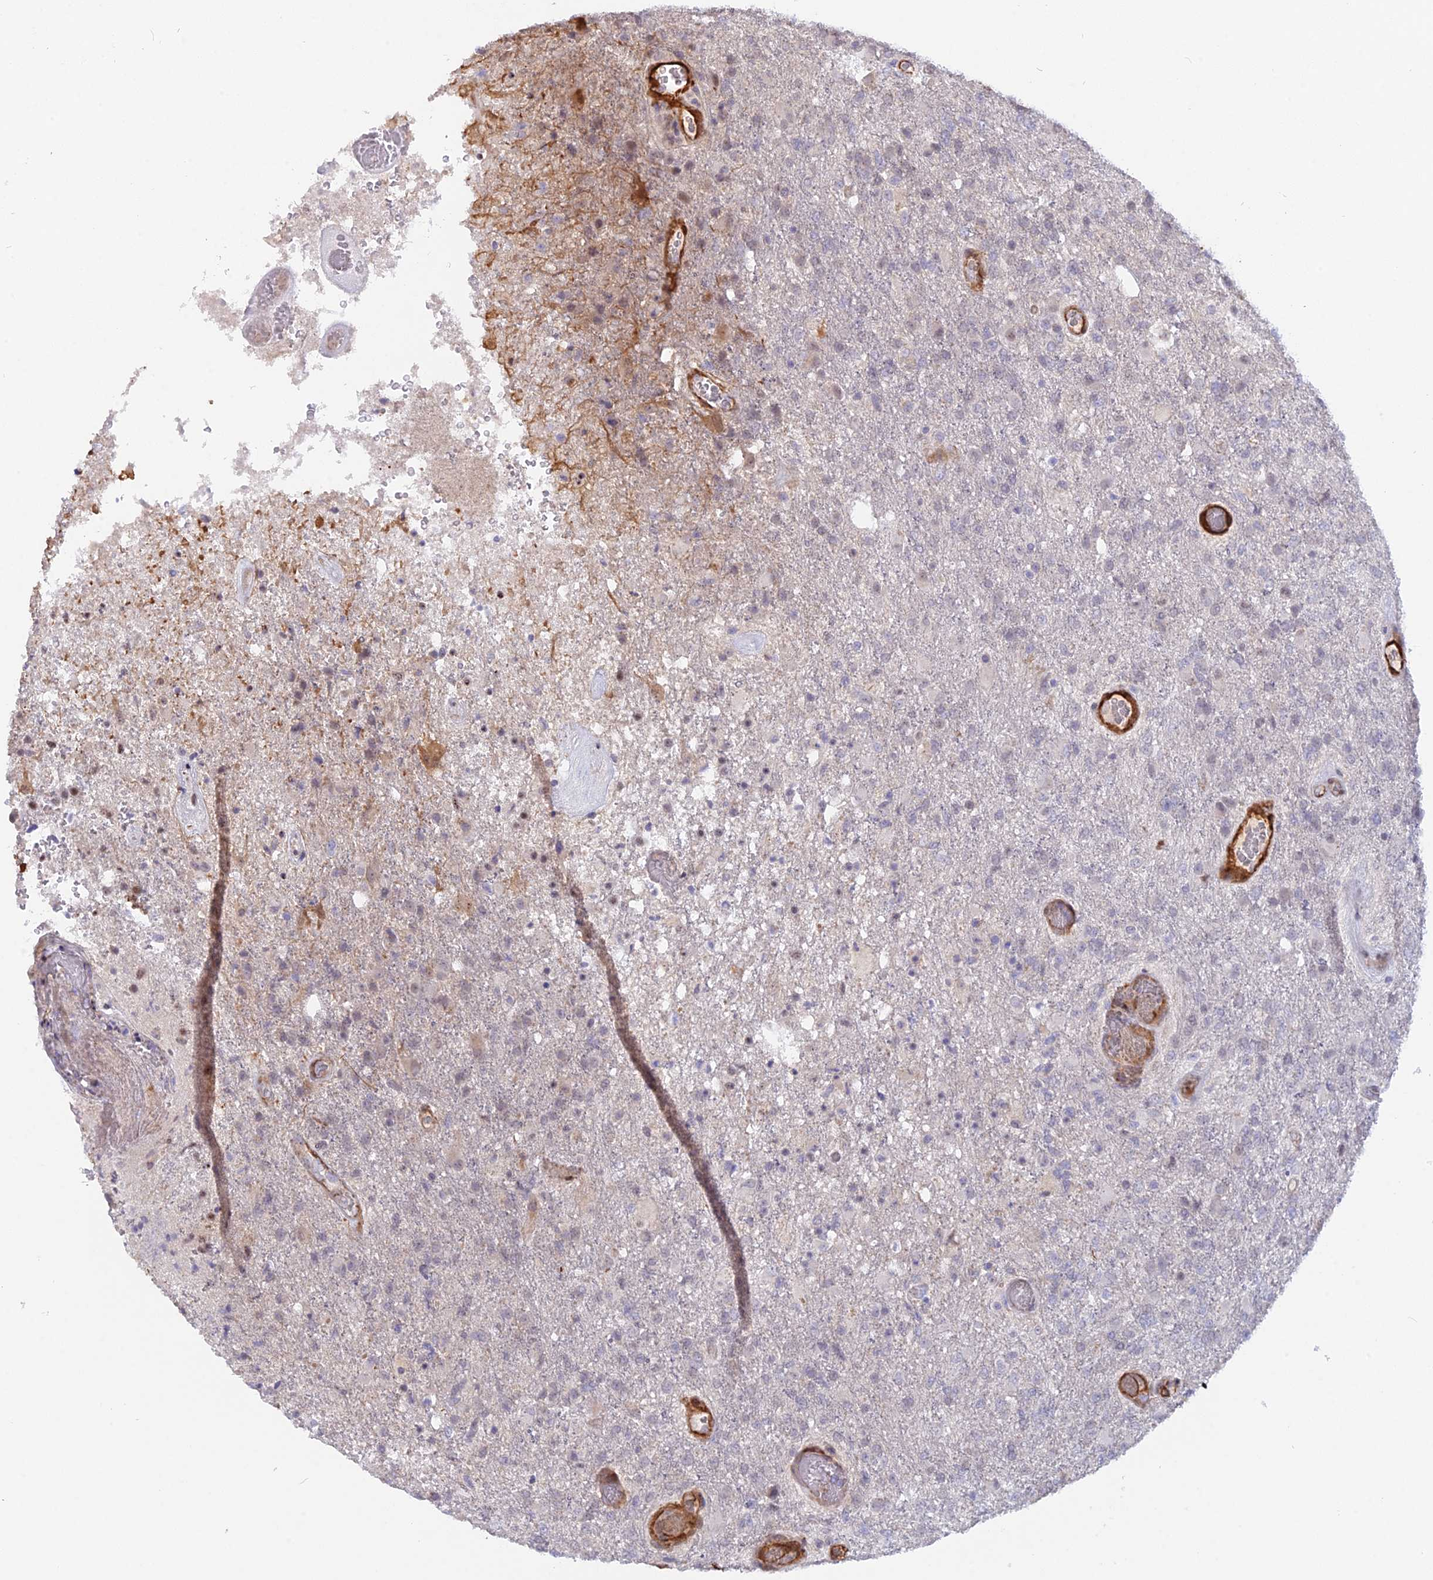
{"staining": {"intensity": "negative", "quantity": "none", "location": "none"}, "tissue": "glioma", "cell_type": "Tumor cells", "image_type": "cancer", "snomed": [{"axis": "morphology", "description": "Glioma, malignant, High grade"}, {"axis": "topography", "description": "Brain"}], "caption": "Immunohistochemistry image of human glioma stained for a protein (brown), which exhibits no expression in tumor cells.", "gene": "CCDC154", "patient": {"sex": "female", "age": 74}}